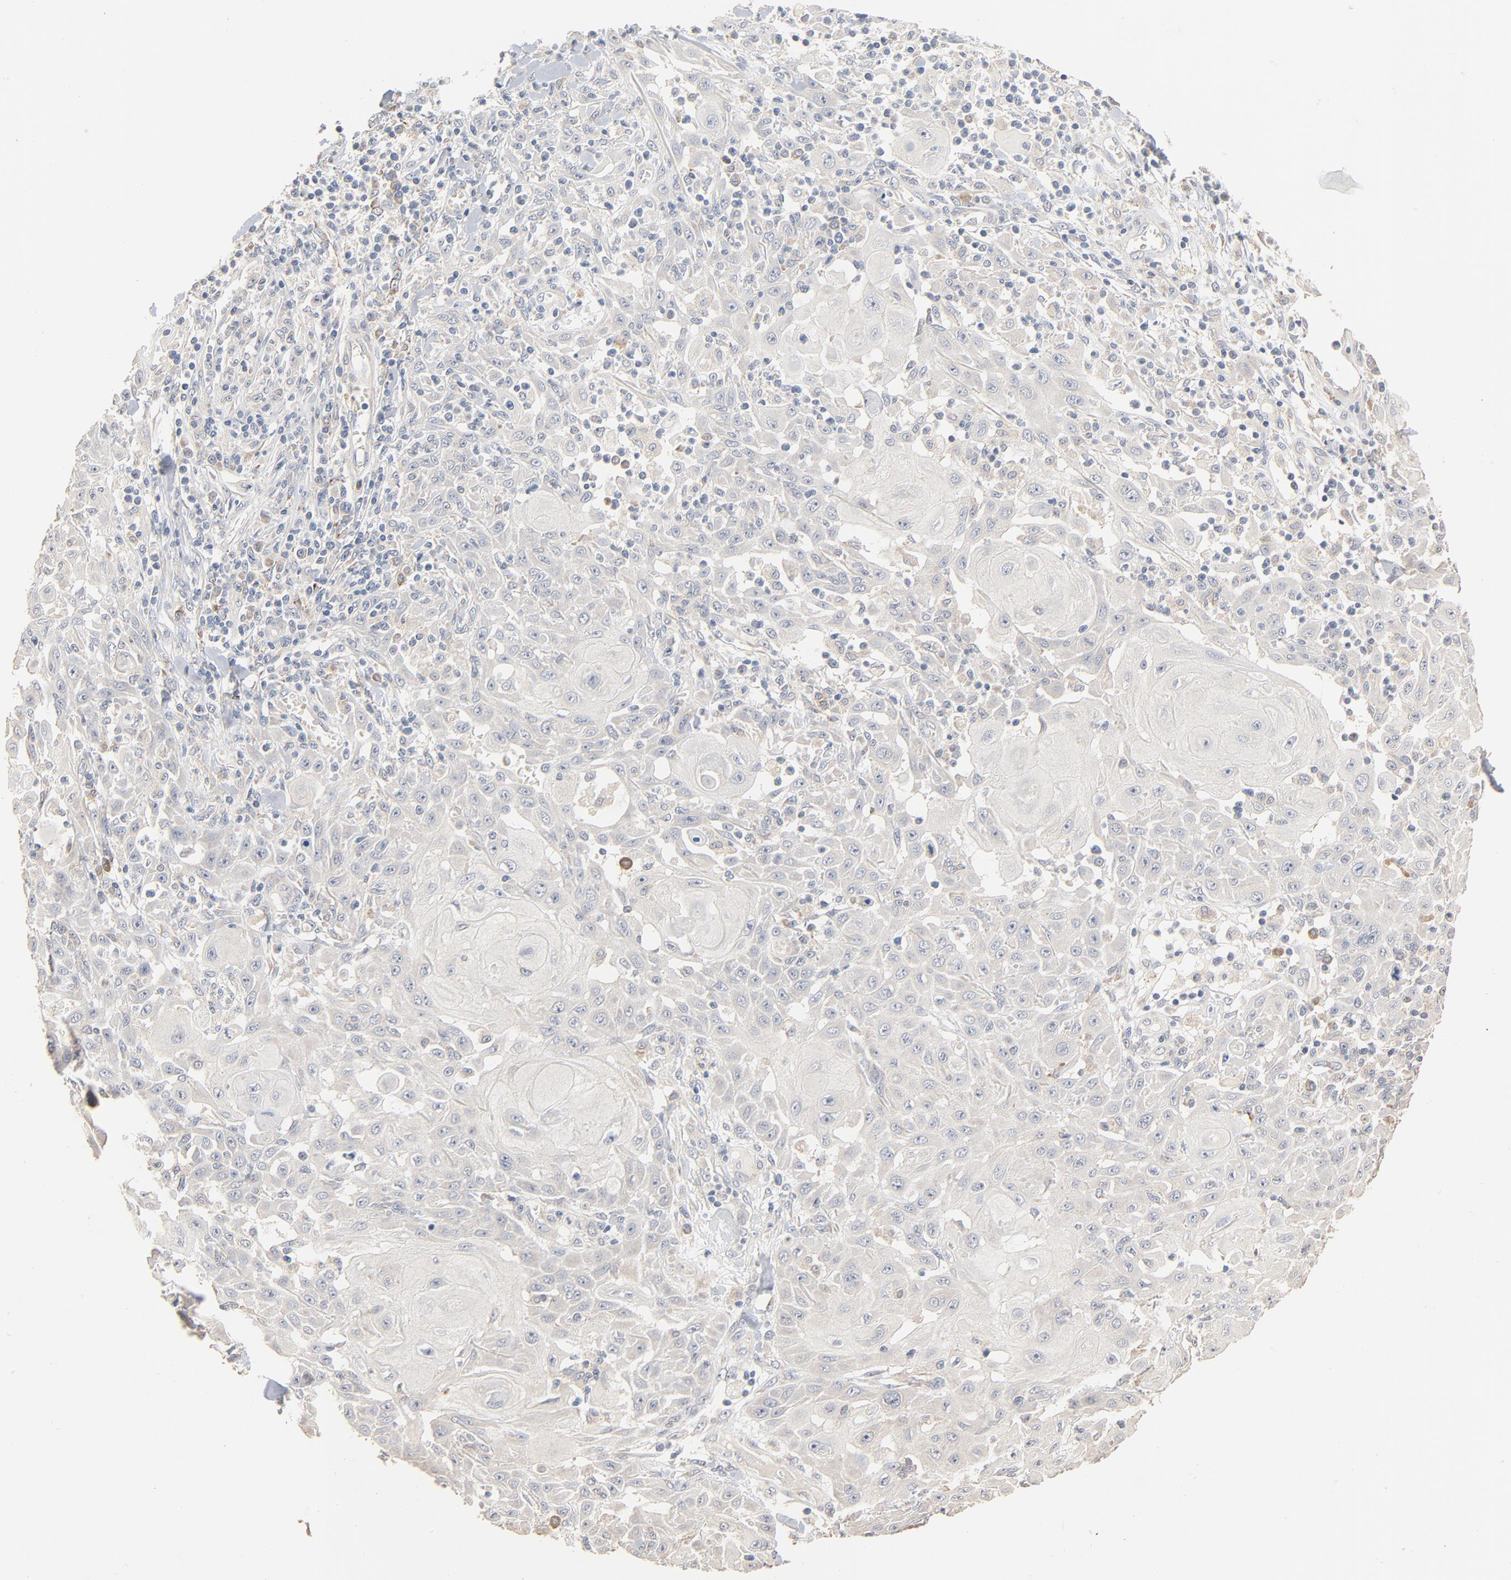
{"staining": {"intensity": "negative", "quantity": "none", "location": "none"}, "tissue": "skin cancer", "cell_type": "Tumor cells", "image_type": "cancer", "snomed": [{"axis": "morphology", "description": "Squamous cell carcinoma, NOS"}, {"axis": "topography", "description": "Skin"}], "caption": "Immunohistochemistry (IHC) micrograph of human skin cancer (squamous cell carcinoma) stained for a protein (brown), which shows no staining in tumor cells.", "gene": "ZDHHC8", "patient": {"sex": "male", "age": 24}}